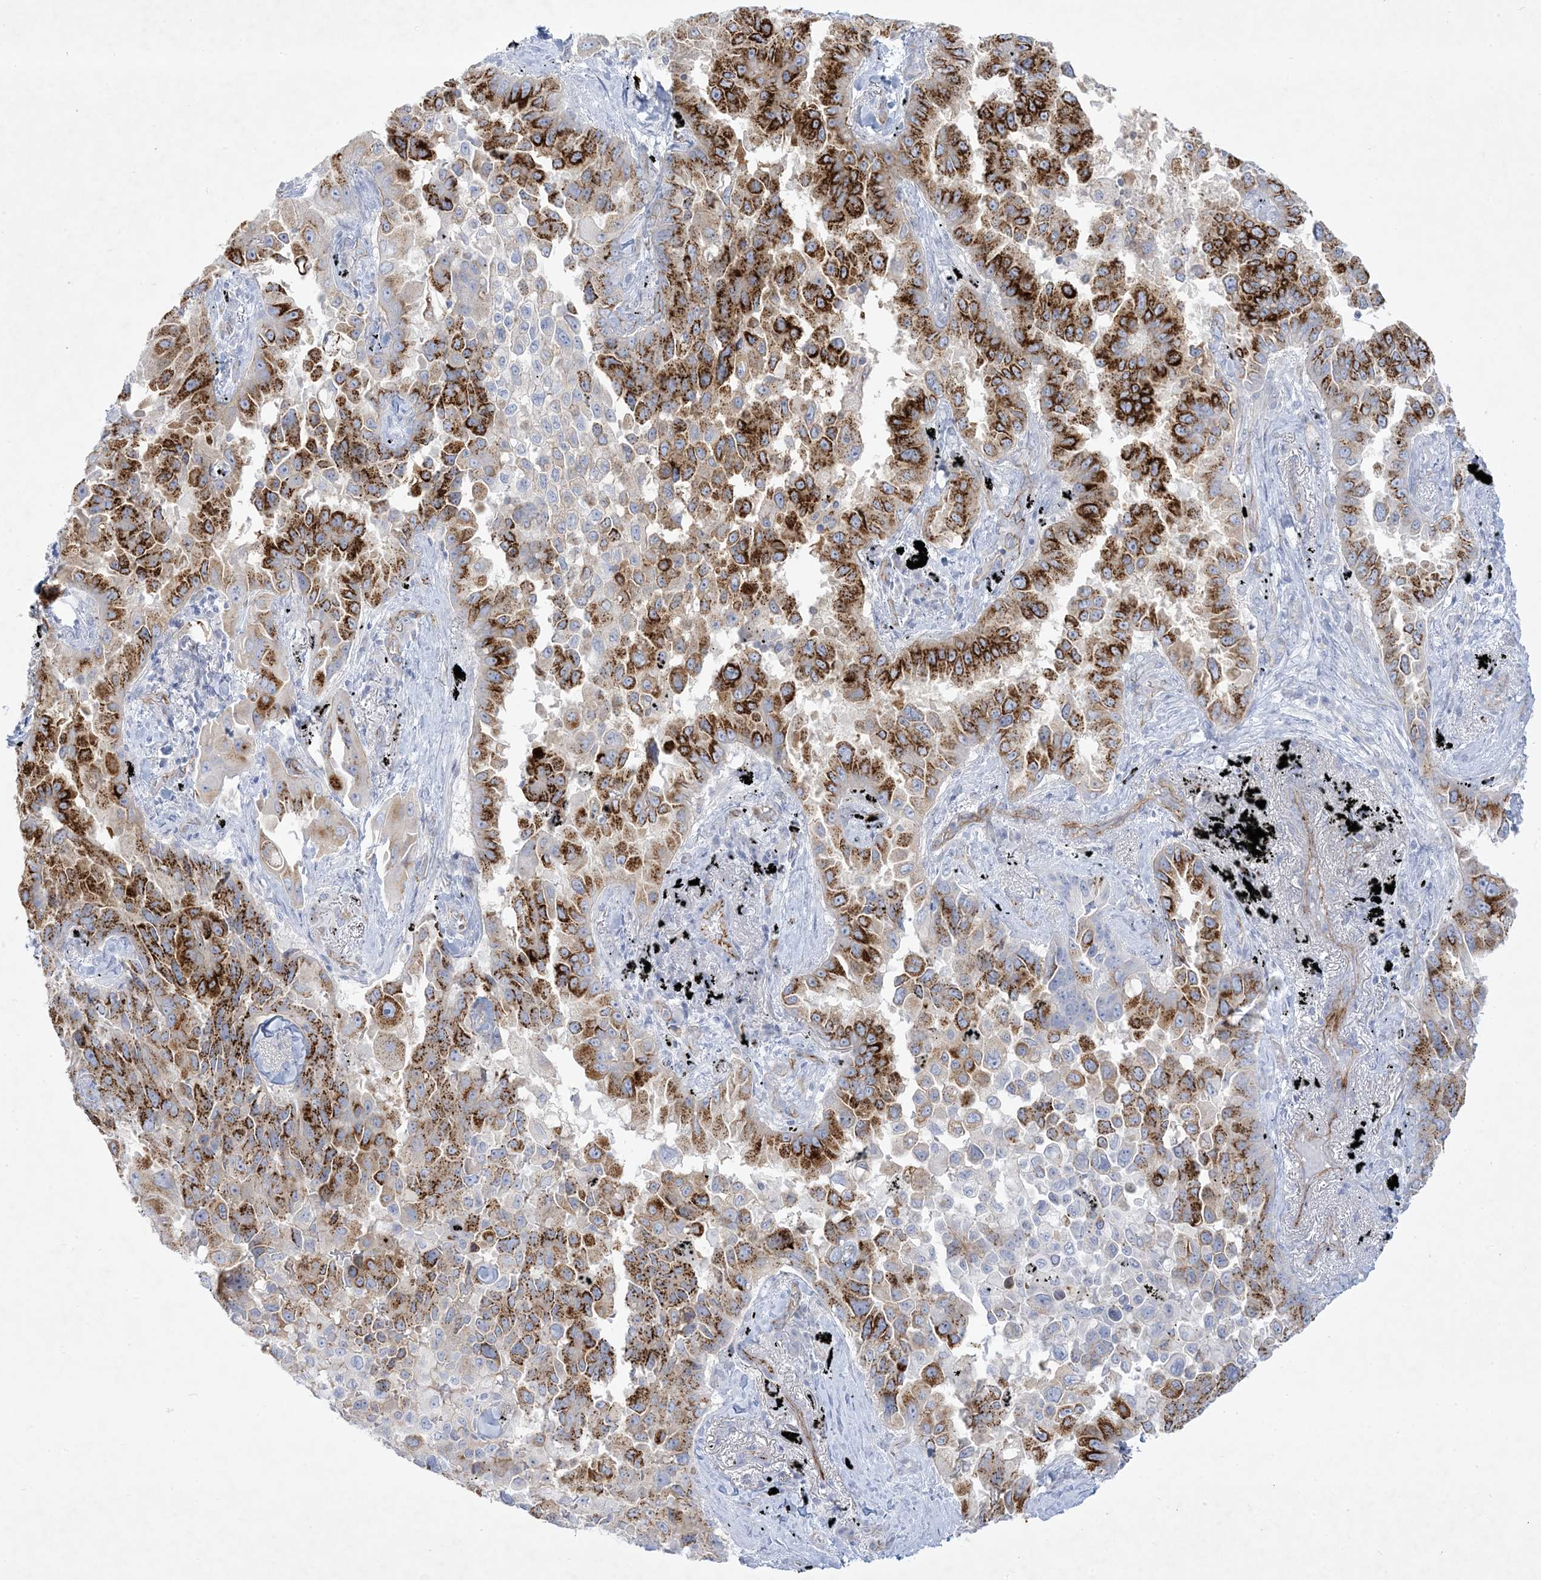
{"staining": {"intensity": "strong", "quantity": ">75%", "location": "cytoplasmic/membranous"}, "tissue": "lung cancer", "cell_type": "Tumor cells", "image_type": "cancer", "snomed": [{"axis": "morphology", "description": "Adenocarcinoma, NOS"}, {"axis": "topography", "description": "Lung"}], "caption": "Brown immunohistochemical staining in adenocarcinoma (lung) displays strong cytoplasmic/membranous staining in approximately >75% of tumor cells.", "gene": "B3GNT7", "patient": {"sex": "female", "age": 67}}